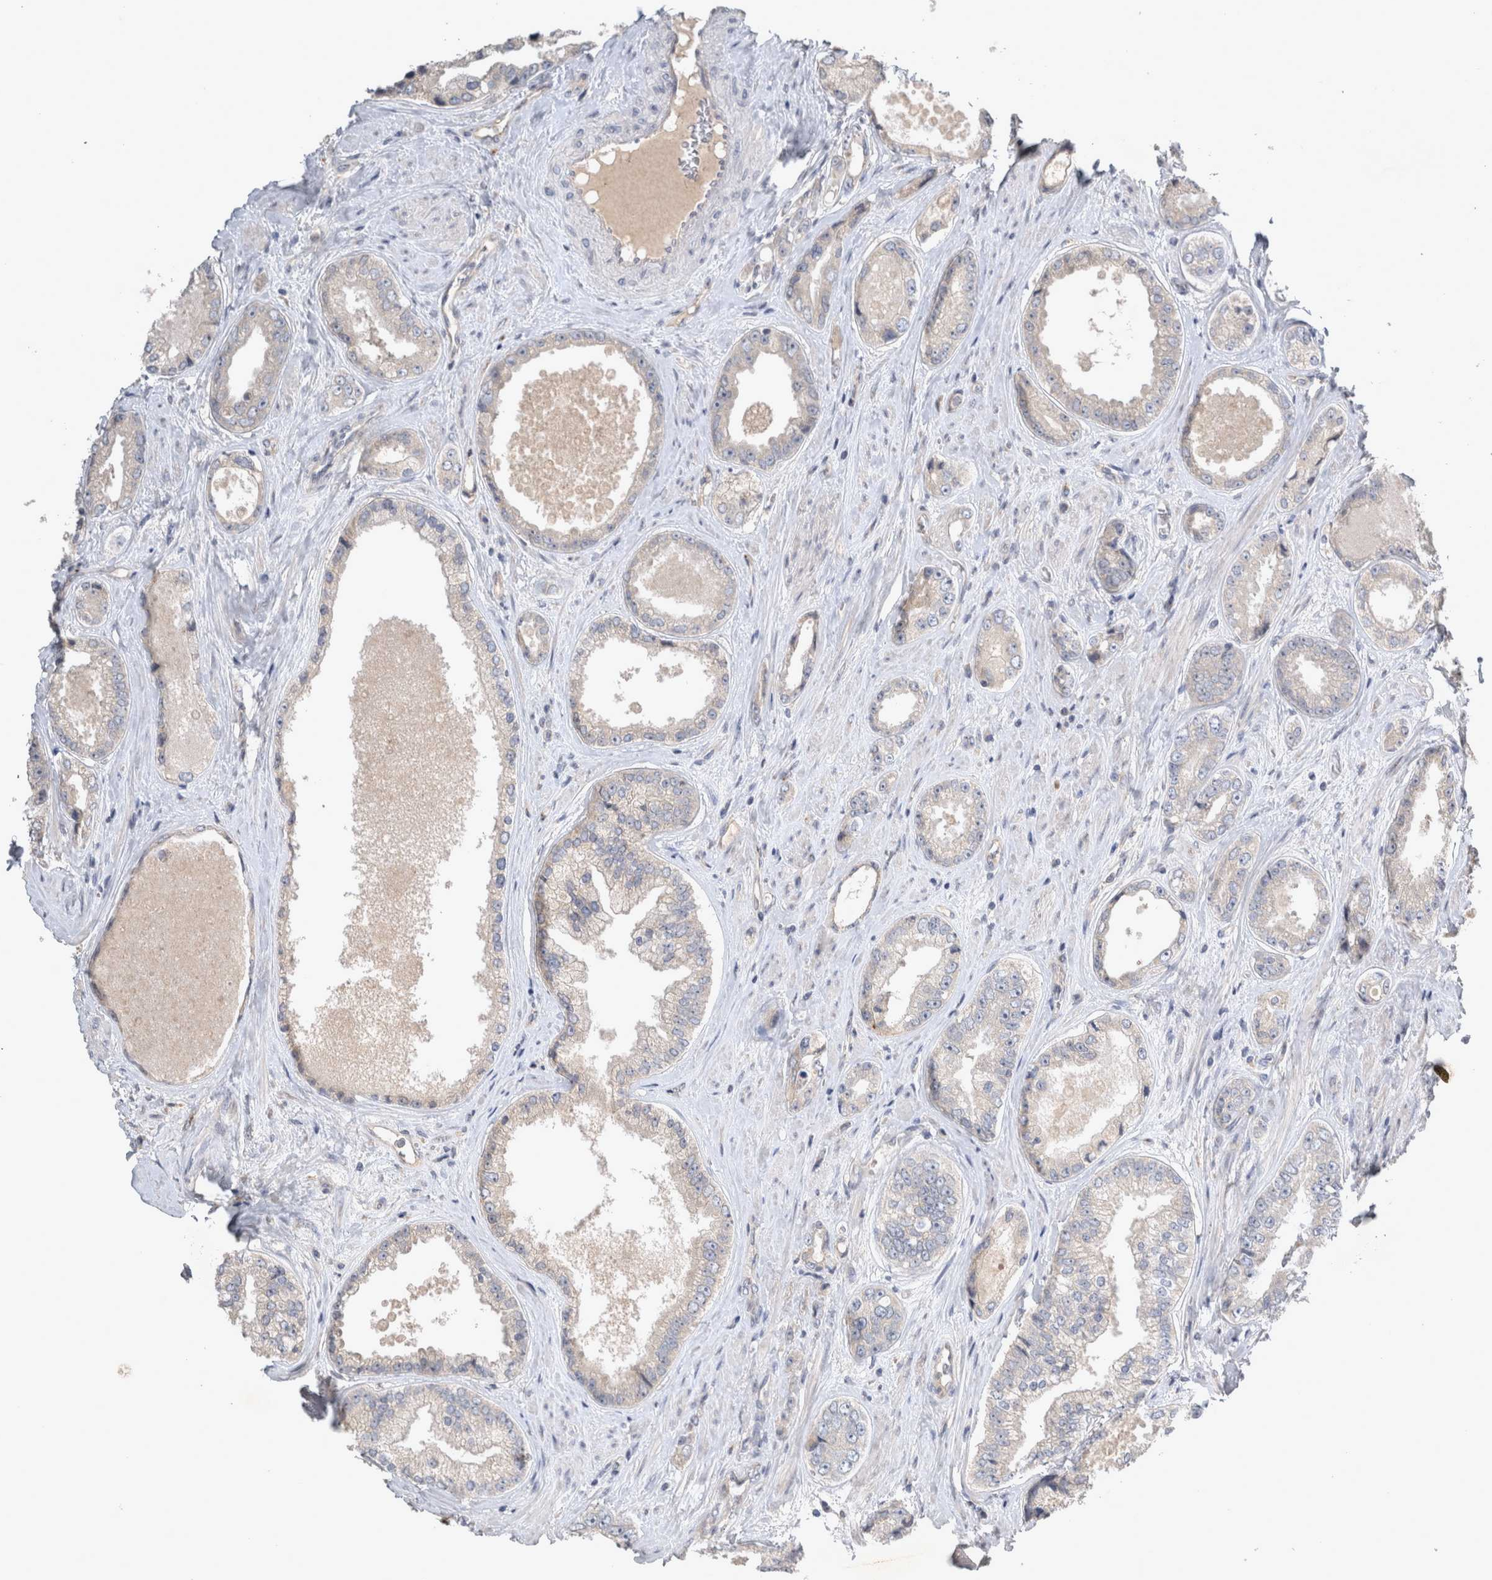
{"staining": {"intensity": "negative", "quantity": "none", "location": "none"}, "tissue": "prostate cancer", "cell_type": "Tumor cells", "image_type": "cancer", "snomed": [{"axis": "morphology", "description": "Adenocarcinoma, High grade"}, {"axis": "topography", "description": "Prostate"}], "caption": "Prostate cancer (high-grade adenocarcinoma) stained for a protein using immunohistochemistry (IHC) exhibits no staining tumor cells.", "gene": "SLC22A11", "patient": {"sex": "male", "age": 61}}